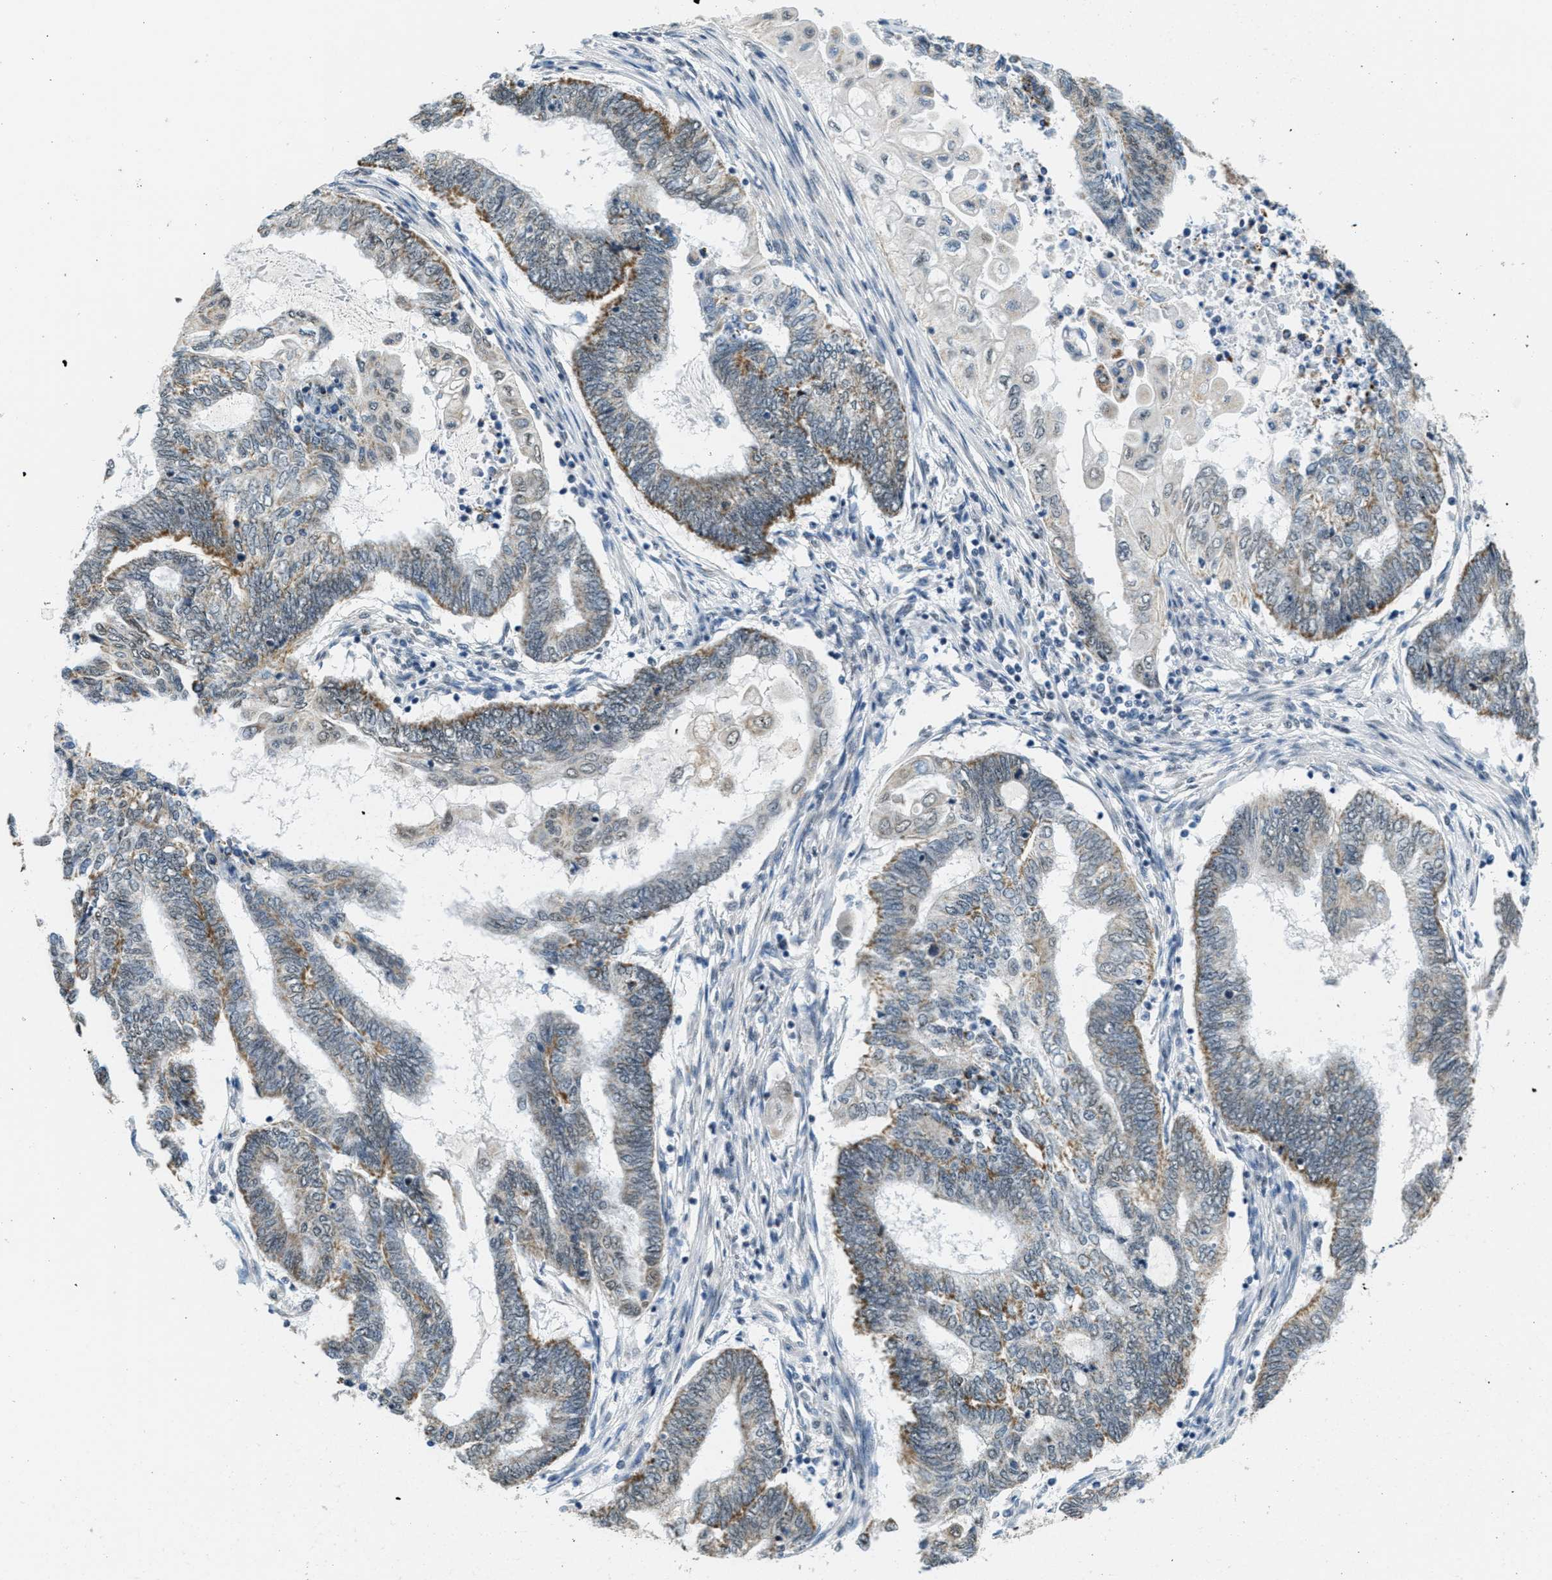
{"staining": {"intensity": "moderate", "quantity": ">75%", "location": "cytoplasmic/membranous"}, "tissue": "endometrial cancer", "cell_type": "Tumor cells", "image_type": "cancer", "snomed": [{"axis": "morphology", "description": "Adenocarcinoma, NOS"}, {"axis": "topography", "description": "Uterus"}, {"axis": "topography", "description": "Endometrium"}], "caption": "High-power microscopy captured an IHC image of endometrial adenocarcinoma, revealing moderate cytoplasmic/membranous expression in approximately >75% of tumor cells.", "gene": "TOMM70", "patient": {"sex": "female", "age": 70}}